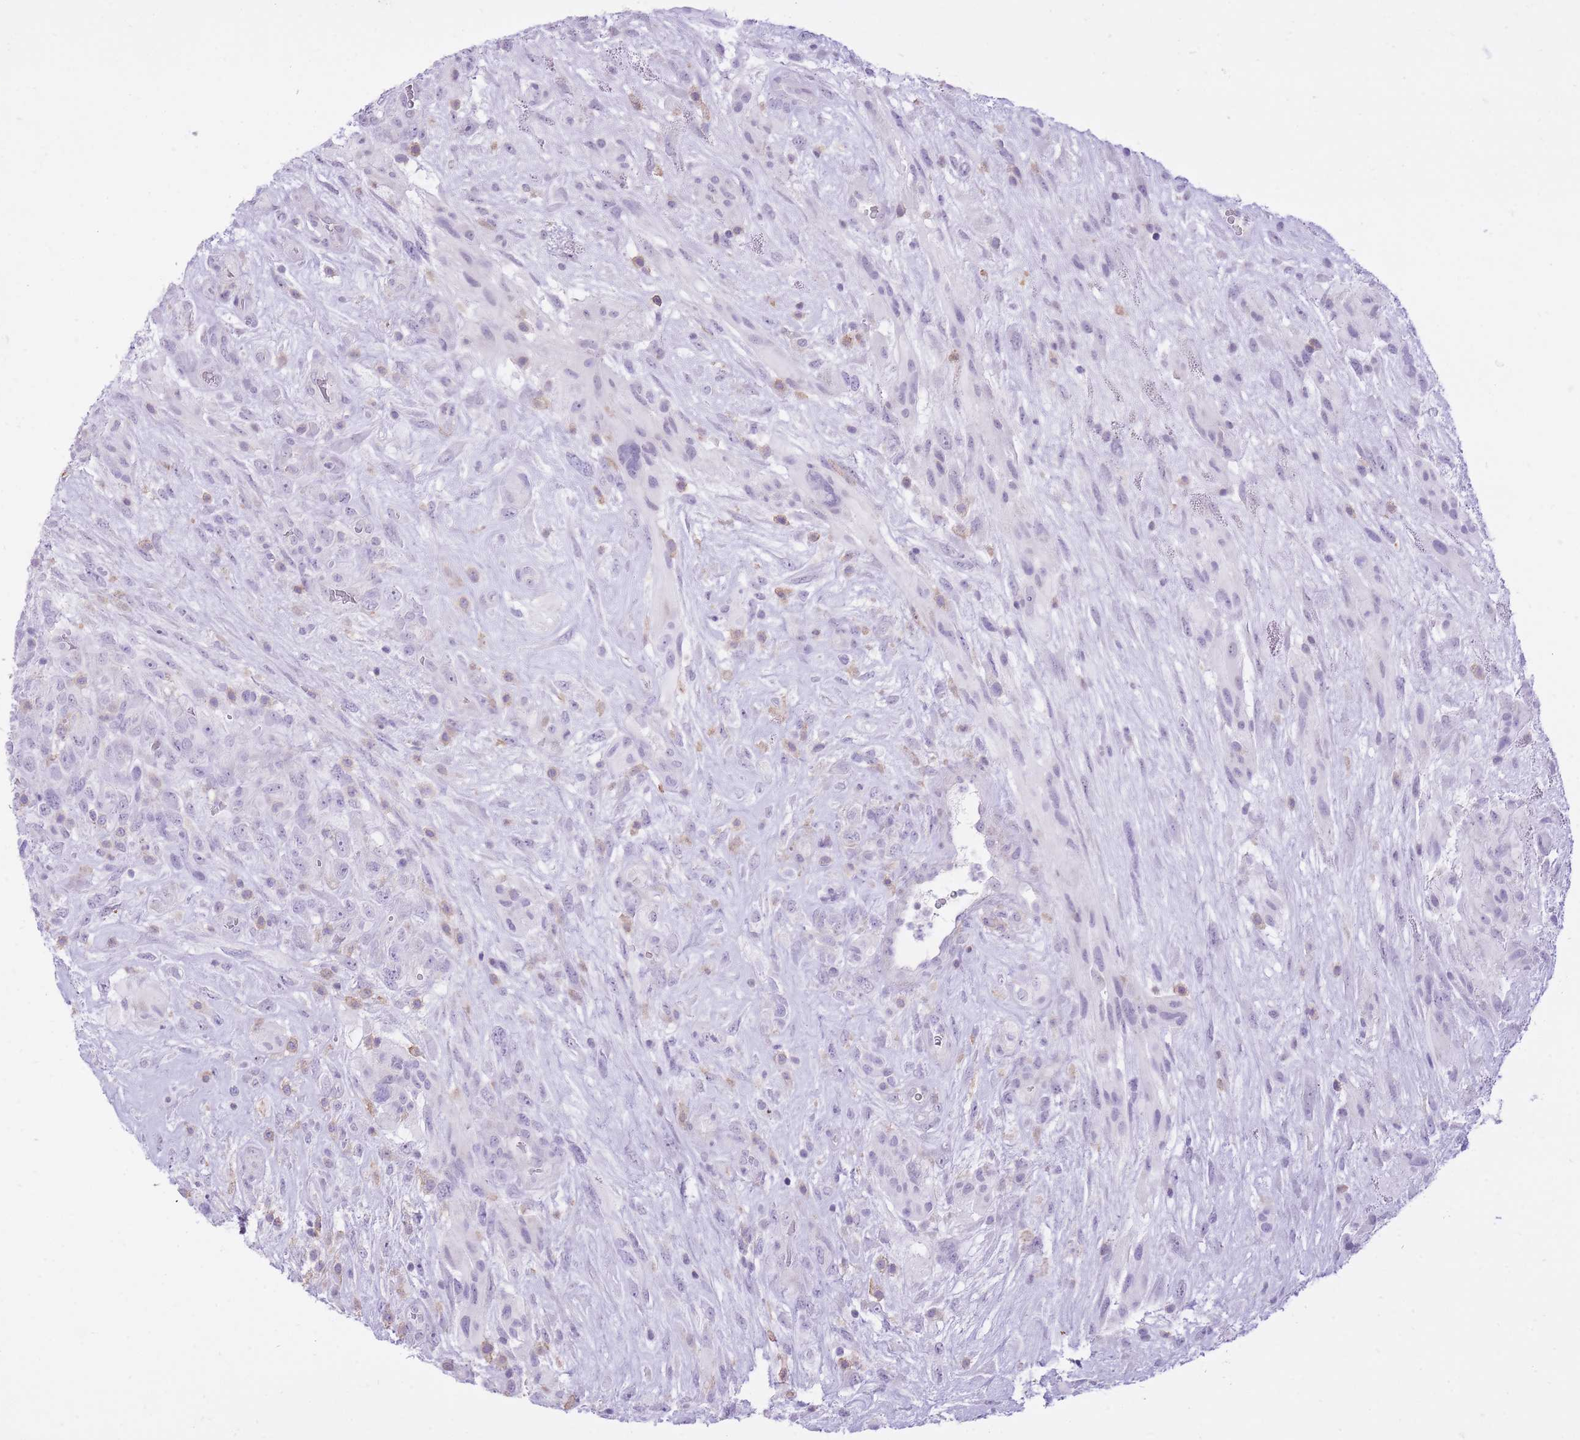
{"staining": {"intensity": "negative", "quantity": "none", "location": "none"}, "tissue": "glioma", "cell_type": "Tumor cells", "image_type": "cancer", "snomed": [{"axis": "morphology", "description": "Glioma, malignant, High grade"}, {"axis": "topography", "description": "Brain"}], "caption": "Tumor cells show no significant positivity in glioma.", "gene": "DENND2D", "patient": {"sex": "male", "age": 61}}